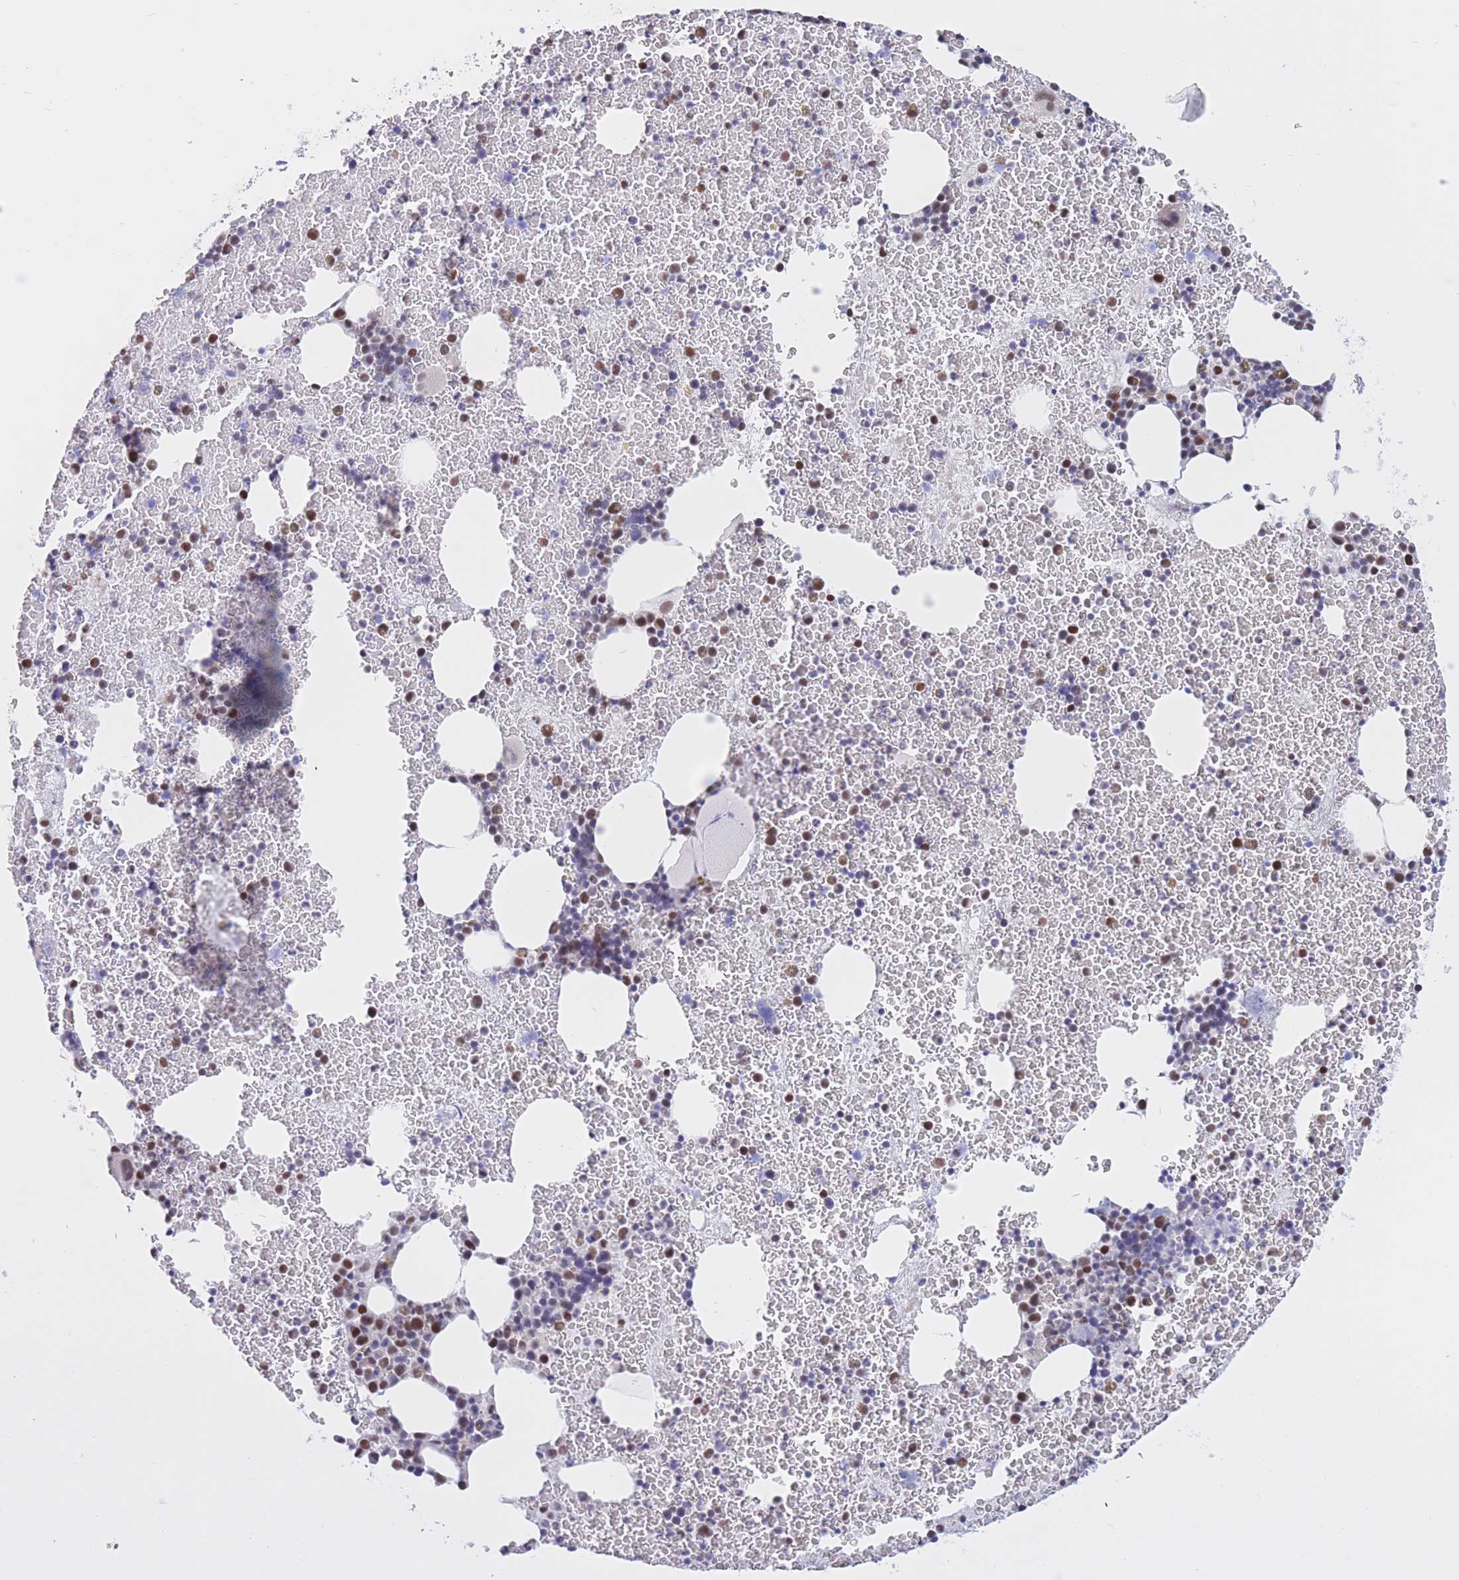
{"staining": {"intensity": "moderate", "quantity": "<25%", "location": "nuclear"}, "tissue": "bone marrow", "cell_type": "Hematopoietic cells", "image_type": "normal", "snomed": [{"axis": "morphology", "description": "Normal tissue, NOS"}, {"axis": "topography", "description": "Bone marrow"}], "caption": "The histopathology image demonstrates a brown stain indicating the presence of a protein in the nuclear of hematopoietic cells in bone marrow. (Brightfield microscopy of DAB IHC at high magnification).", "gene": "NASP", "patient": {"sex": "male", "age": 26}}